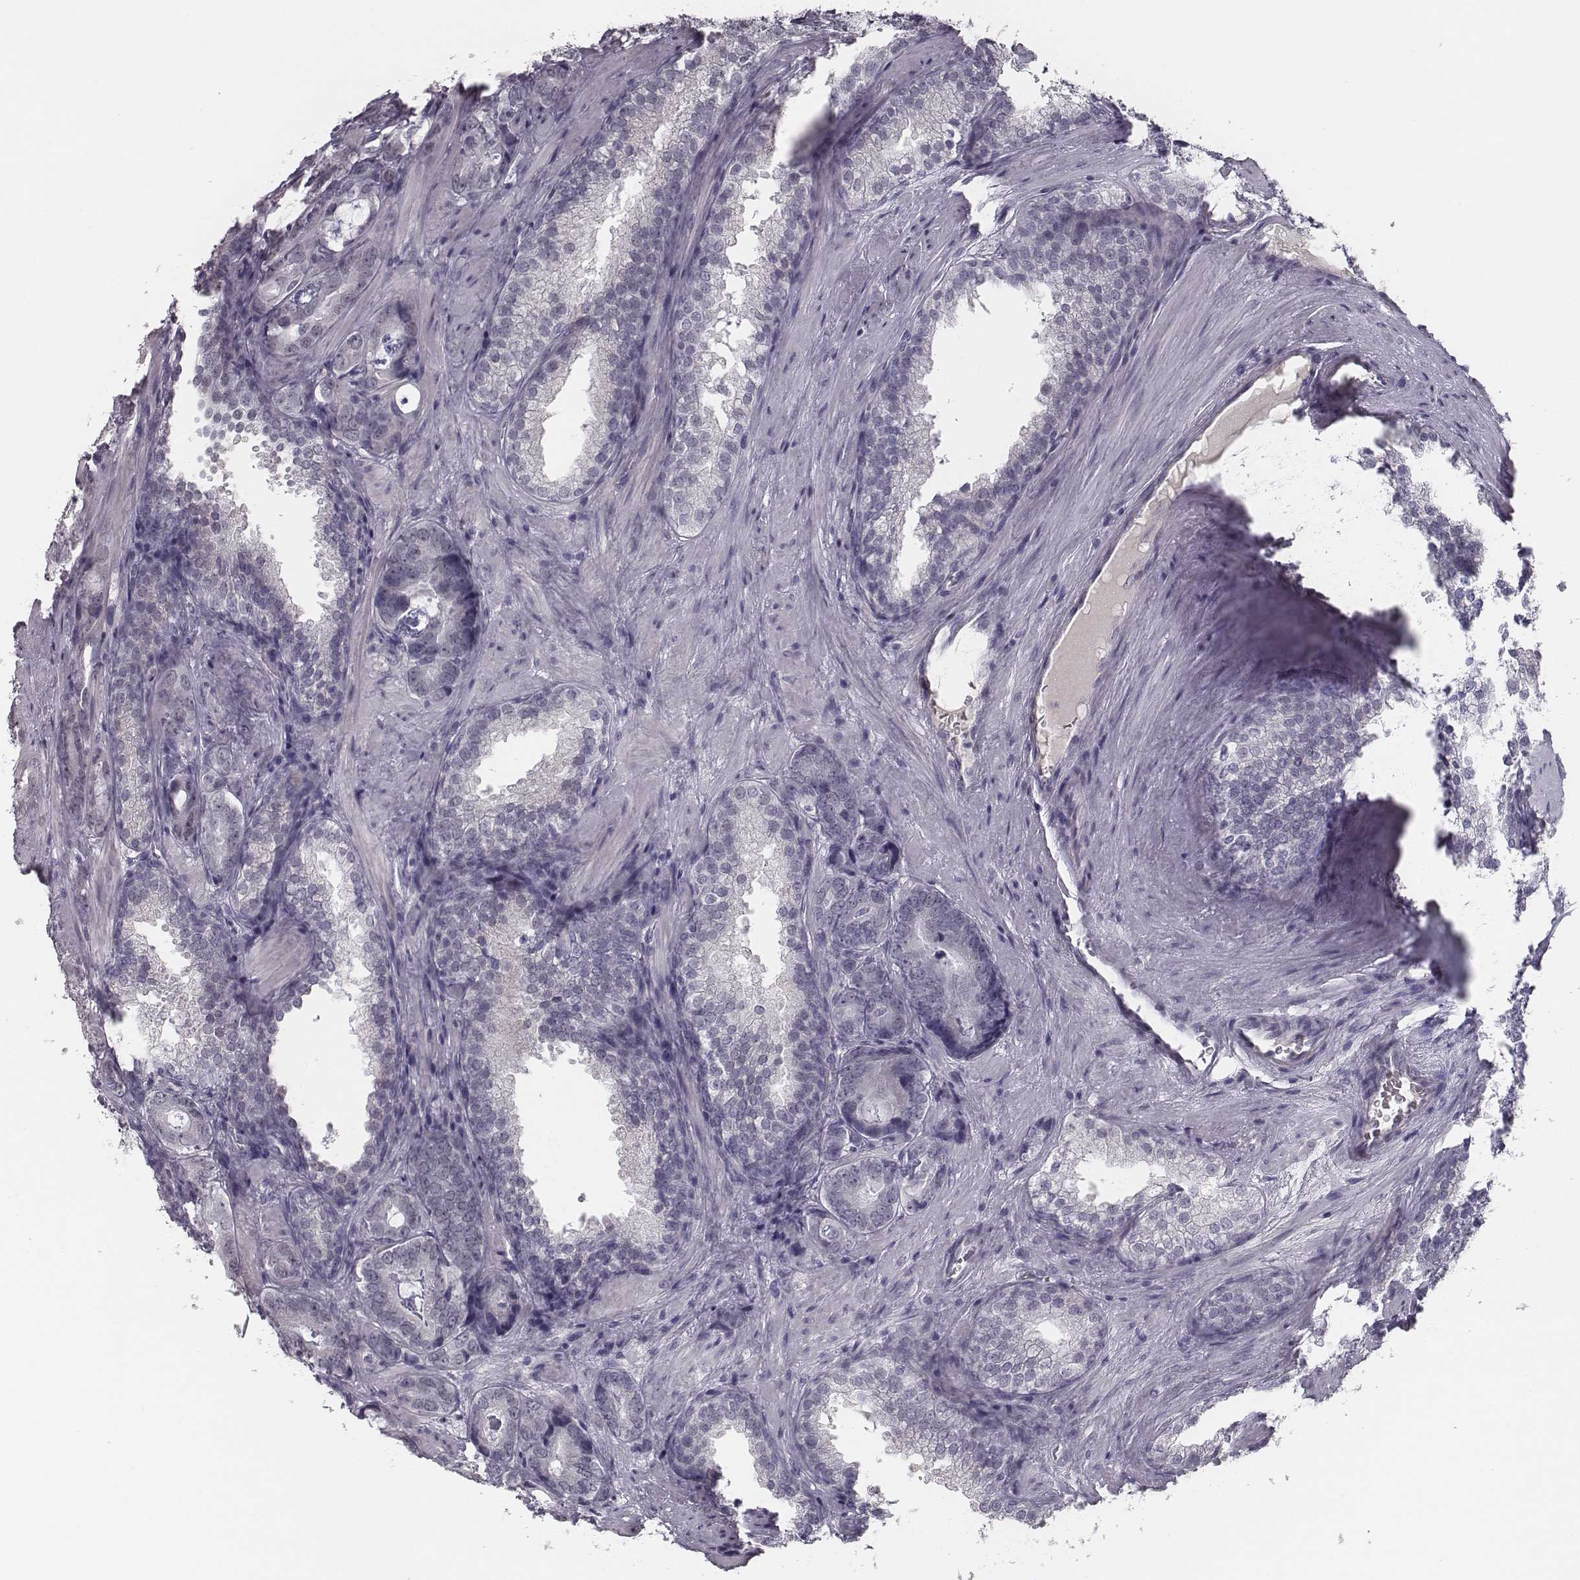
{"staining": {"intensity": "negative", "quantity": "none", "location": "none"}, "tissue": "prostate cancer", "cell_type": "Tumor cells", "image_type": "cancer", "snomed": [{"axis": "morphology", "description": "Adenocarcinoma, Low grade"}, {"axis": "topography", "description": "Prostate"}], "caption": "The image demonstrates no staining of tumor cells in prostate cancer (adenocarcinoma (low-grade)). (DAB (3,3'-diaminobenzidine) immunohistochemistry (IHC), high magnification).", "gene": "SEPTIN14", "patient": {"sex": "male", "age": 60}}